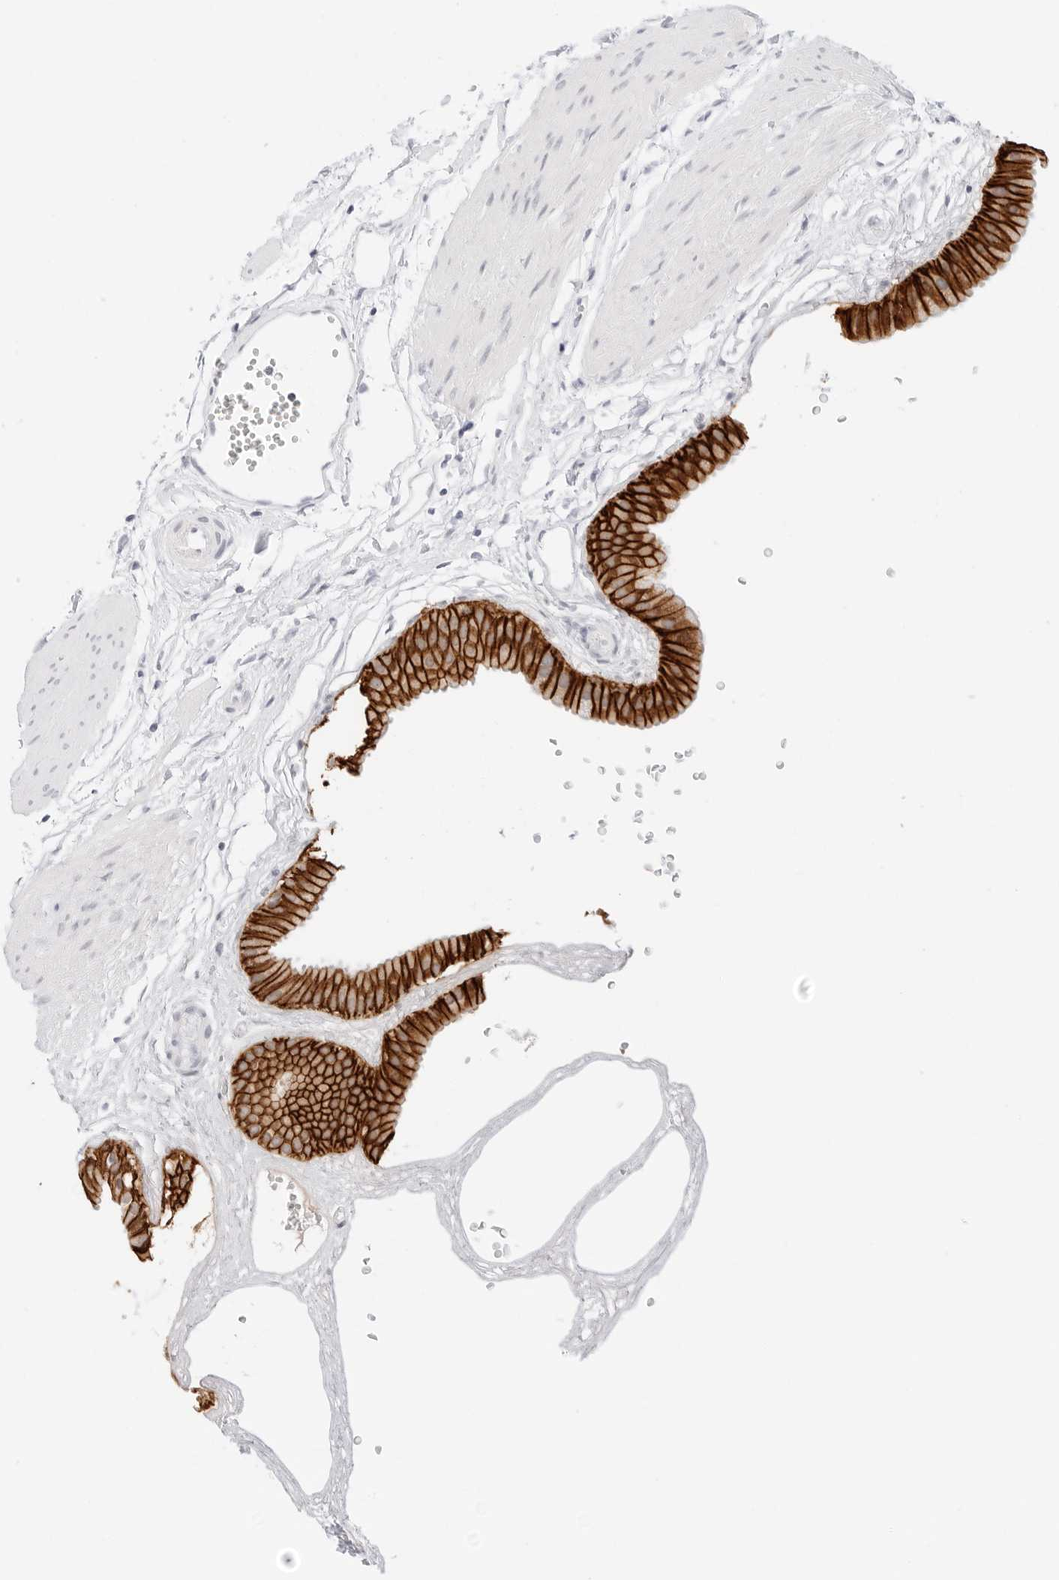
{"staining": {"intensity": "strong", "quantity": ">75%", "location": "cytoplasmic/membranous"}, "tissue": "gallbladder", "cell_type": "Glandular cells", "image_type": "normal", "snomed": [{"axis": "morphology", "description": "Normal tissue, NOS"}, {"axis": "topography", "description": "Gallbladder"}], "caption": "Immunohistochemical staining of unremarkable gallbladder demonstrates strong cytoplasmic/membranous protein staining in approximately >75% of glandular cells. The staining is performed using DAB brown chromogen to label protein expression. The nuclei are counter-stained blue using hematoxylin.", "gene": "CDH1", "patient": {"sex": "female", "age": 64}}